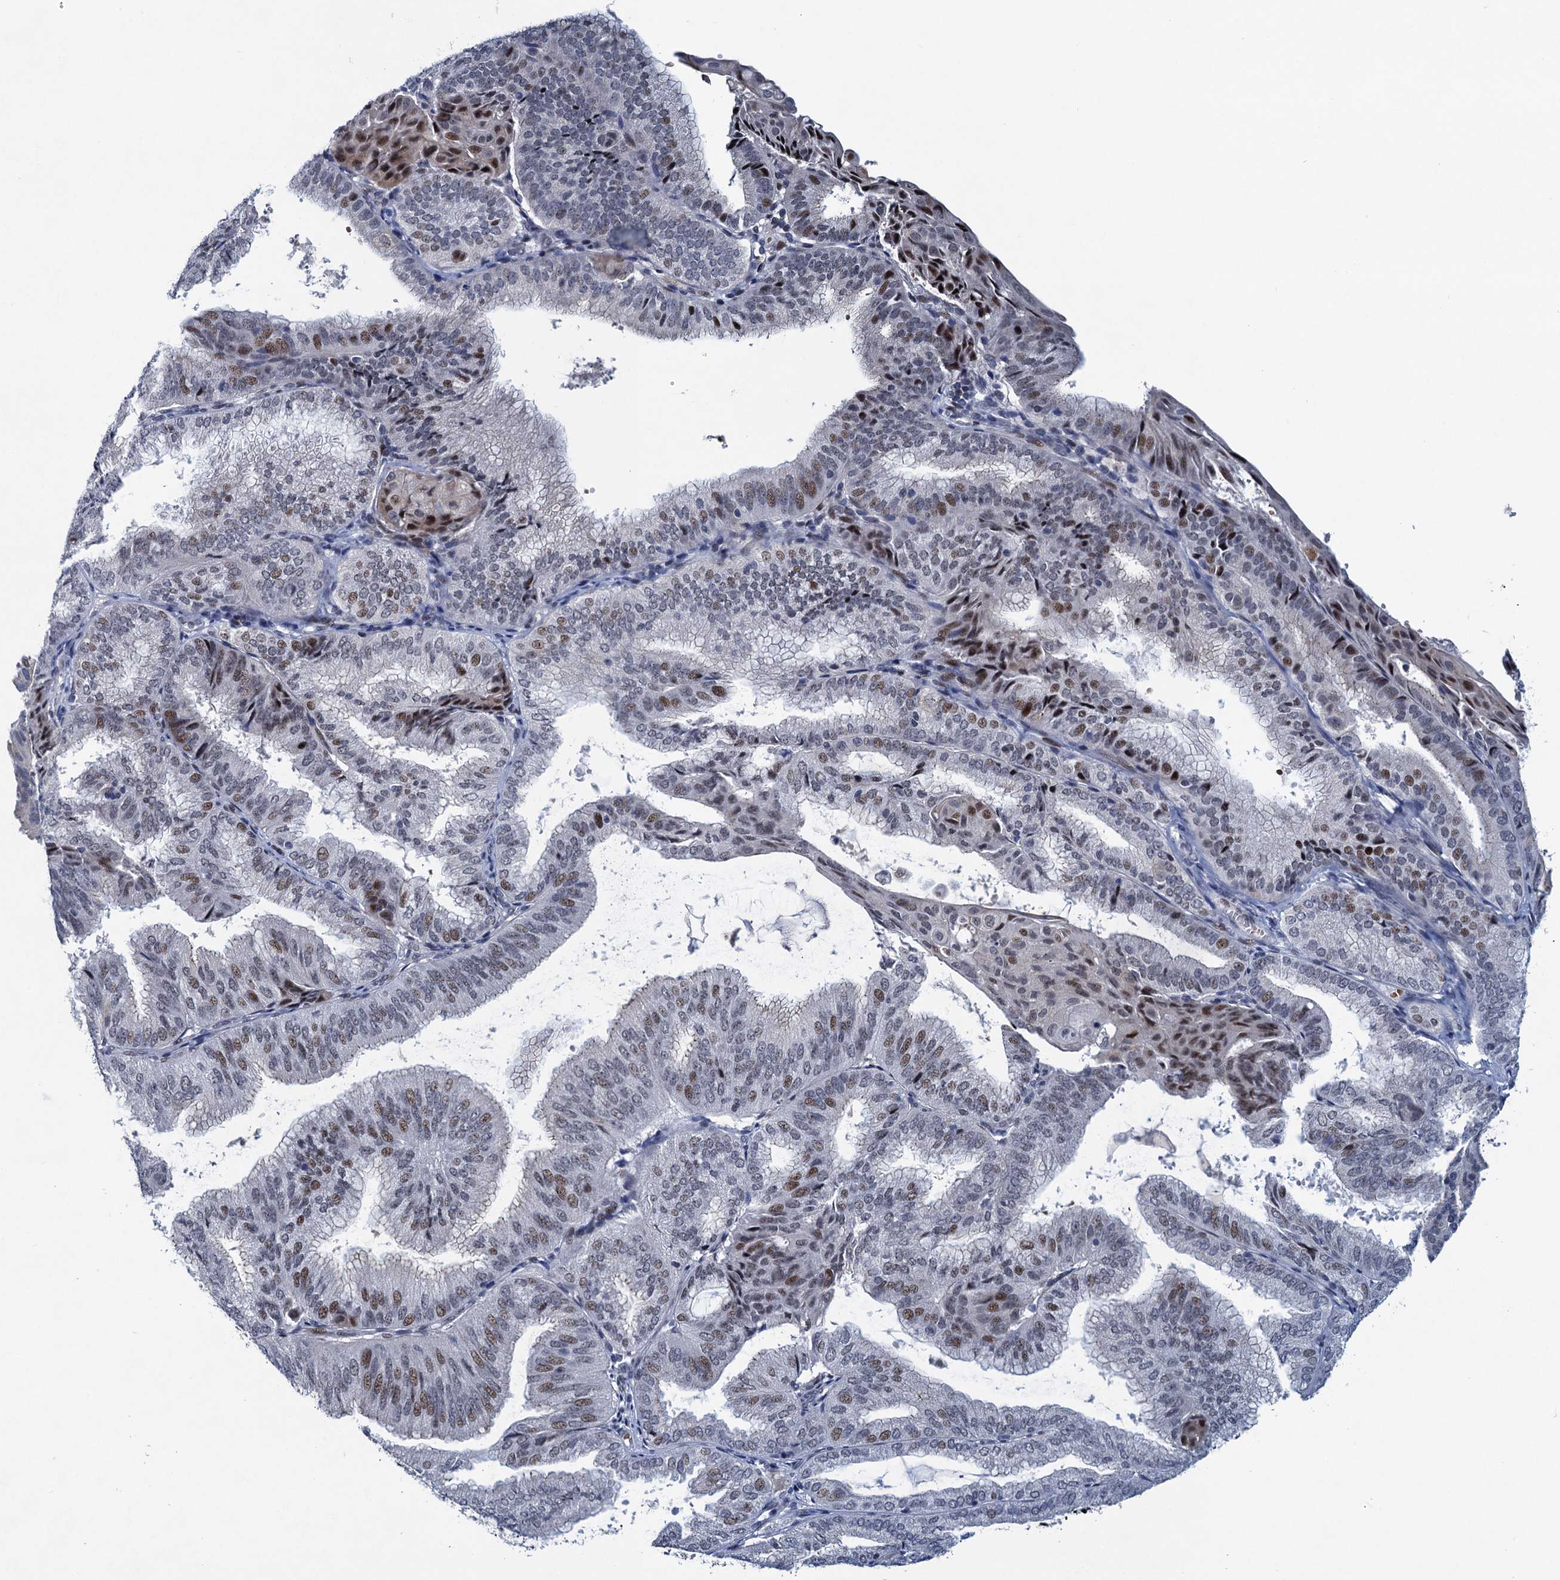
{"staining": {"intensity": "moderate", "quantity": "<25%", "location": "nuclear"}, "tissue": "endometrial cancer", "cell_type": "Tumor cells", "image_type": "cancer", "snomed": [{"axis": "morphology", "description": "Adenocarcinoma, NOS"}, {"axis": "topography", "description": "Endometrium"}], "caption": "Immunohistochemistry (IHC) of human endometrial cancer (adenocarcinoma) exhibits low levels of moderate nuclear staining in approximately <25% of tumor cells.", "gene": "ATOSA", "patient": {"sex": "female", "age": 49}}